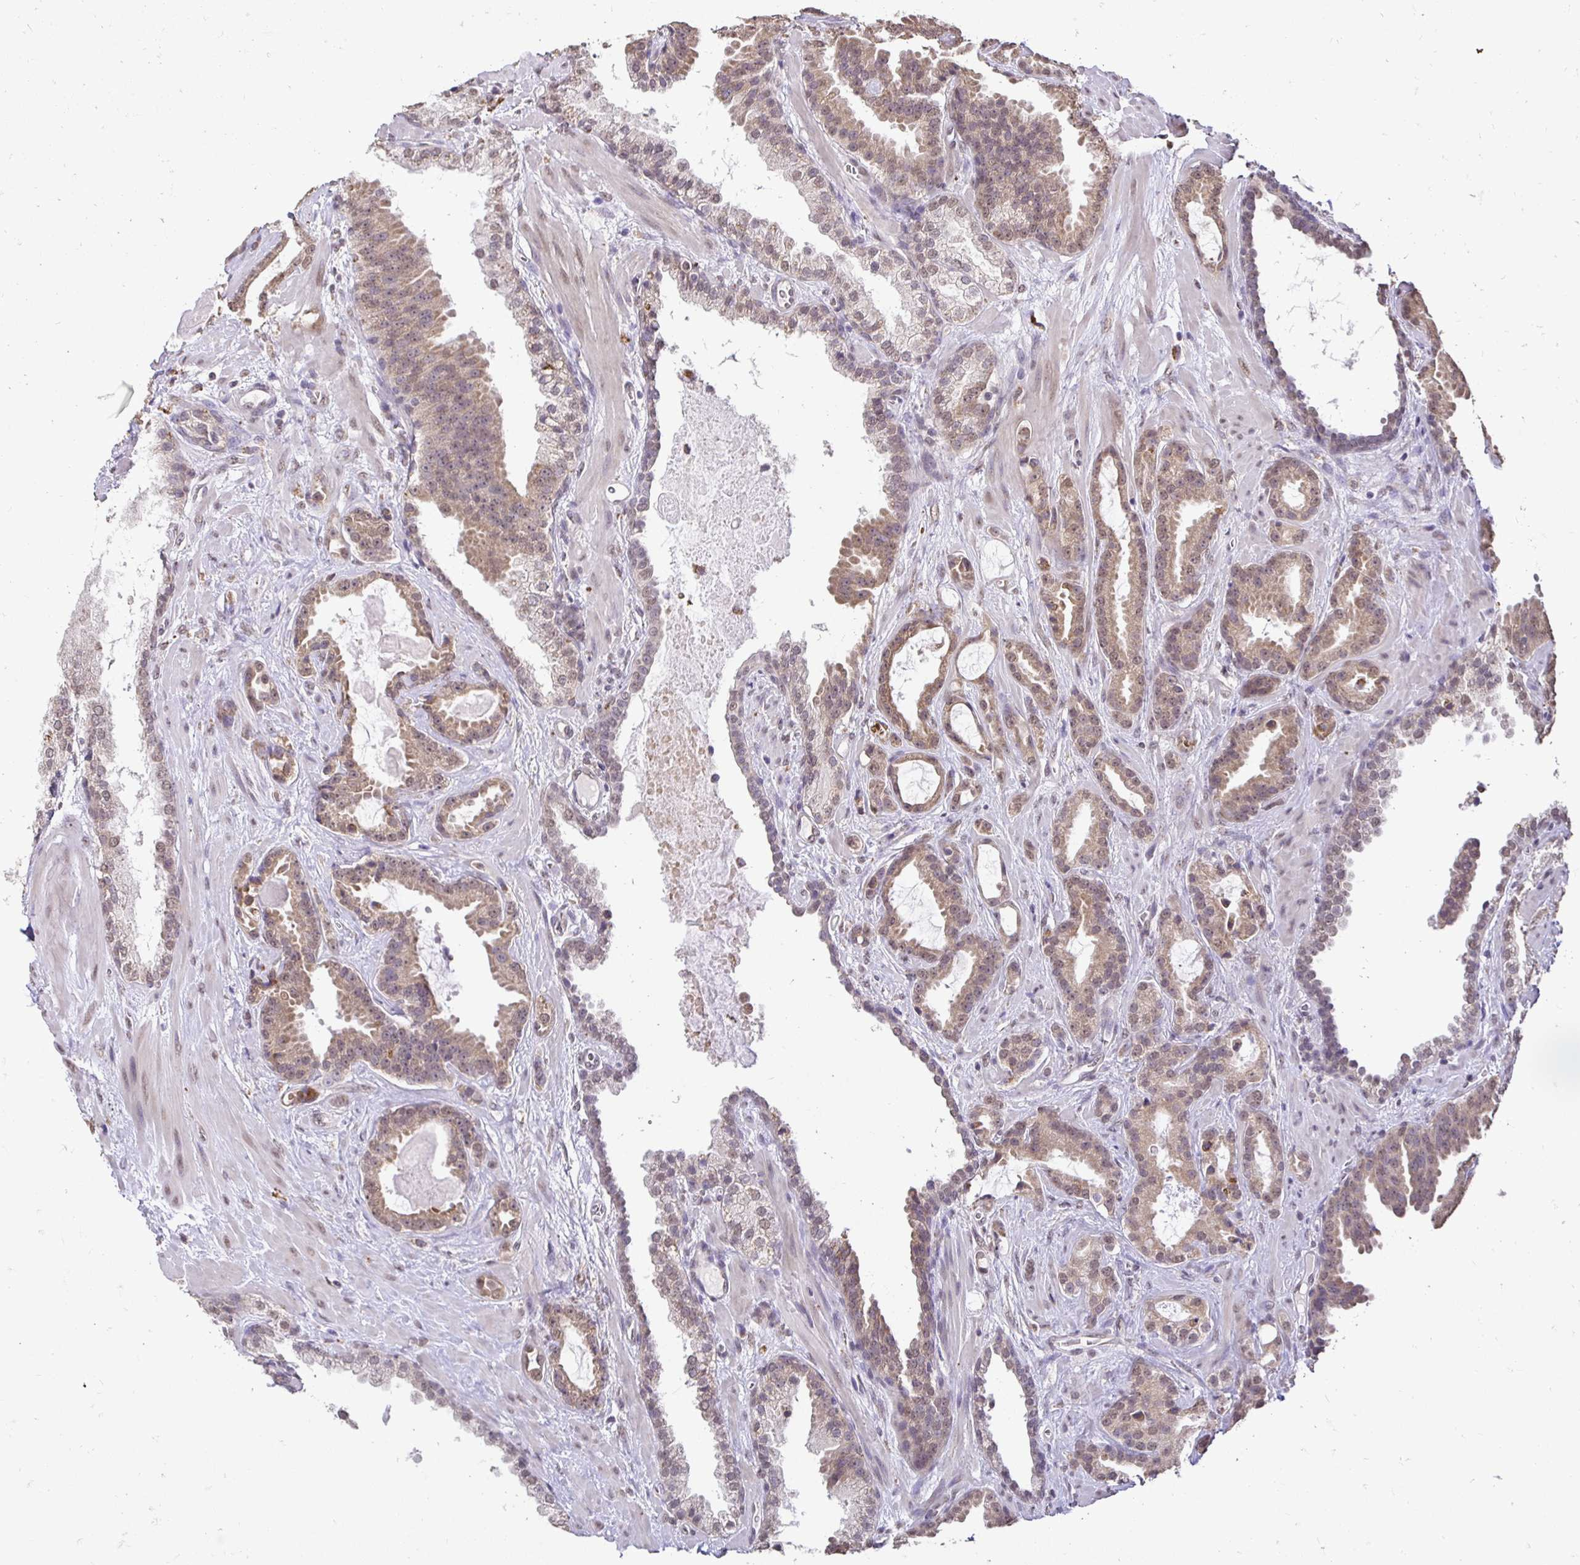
{"staining": {"intensity": "moderate", "quantity": ">75%", "location": "cytoplasmic/membranous,nuclear"}, "tissue": "prostate cancer", "cell_type": "Tumor cells", "image_type": "cancer", "snomed": [{"axis": "morphology", "description": "Adenocarcinoma, Low grade"}, {"axis": "topography", "description": "Prostate"}], "caption": "Adenocarcinoma (low-grade) (prostate) stained with immunohistochemistry reveals moderate cytoplasmic/membranous and nuclear positivity in about >75% of tumor cells.", "gene": "RHEBL1", "patient": {"sex": "male", "age": 62}}